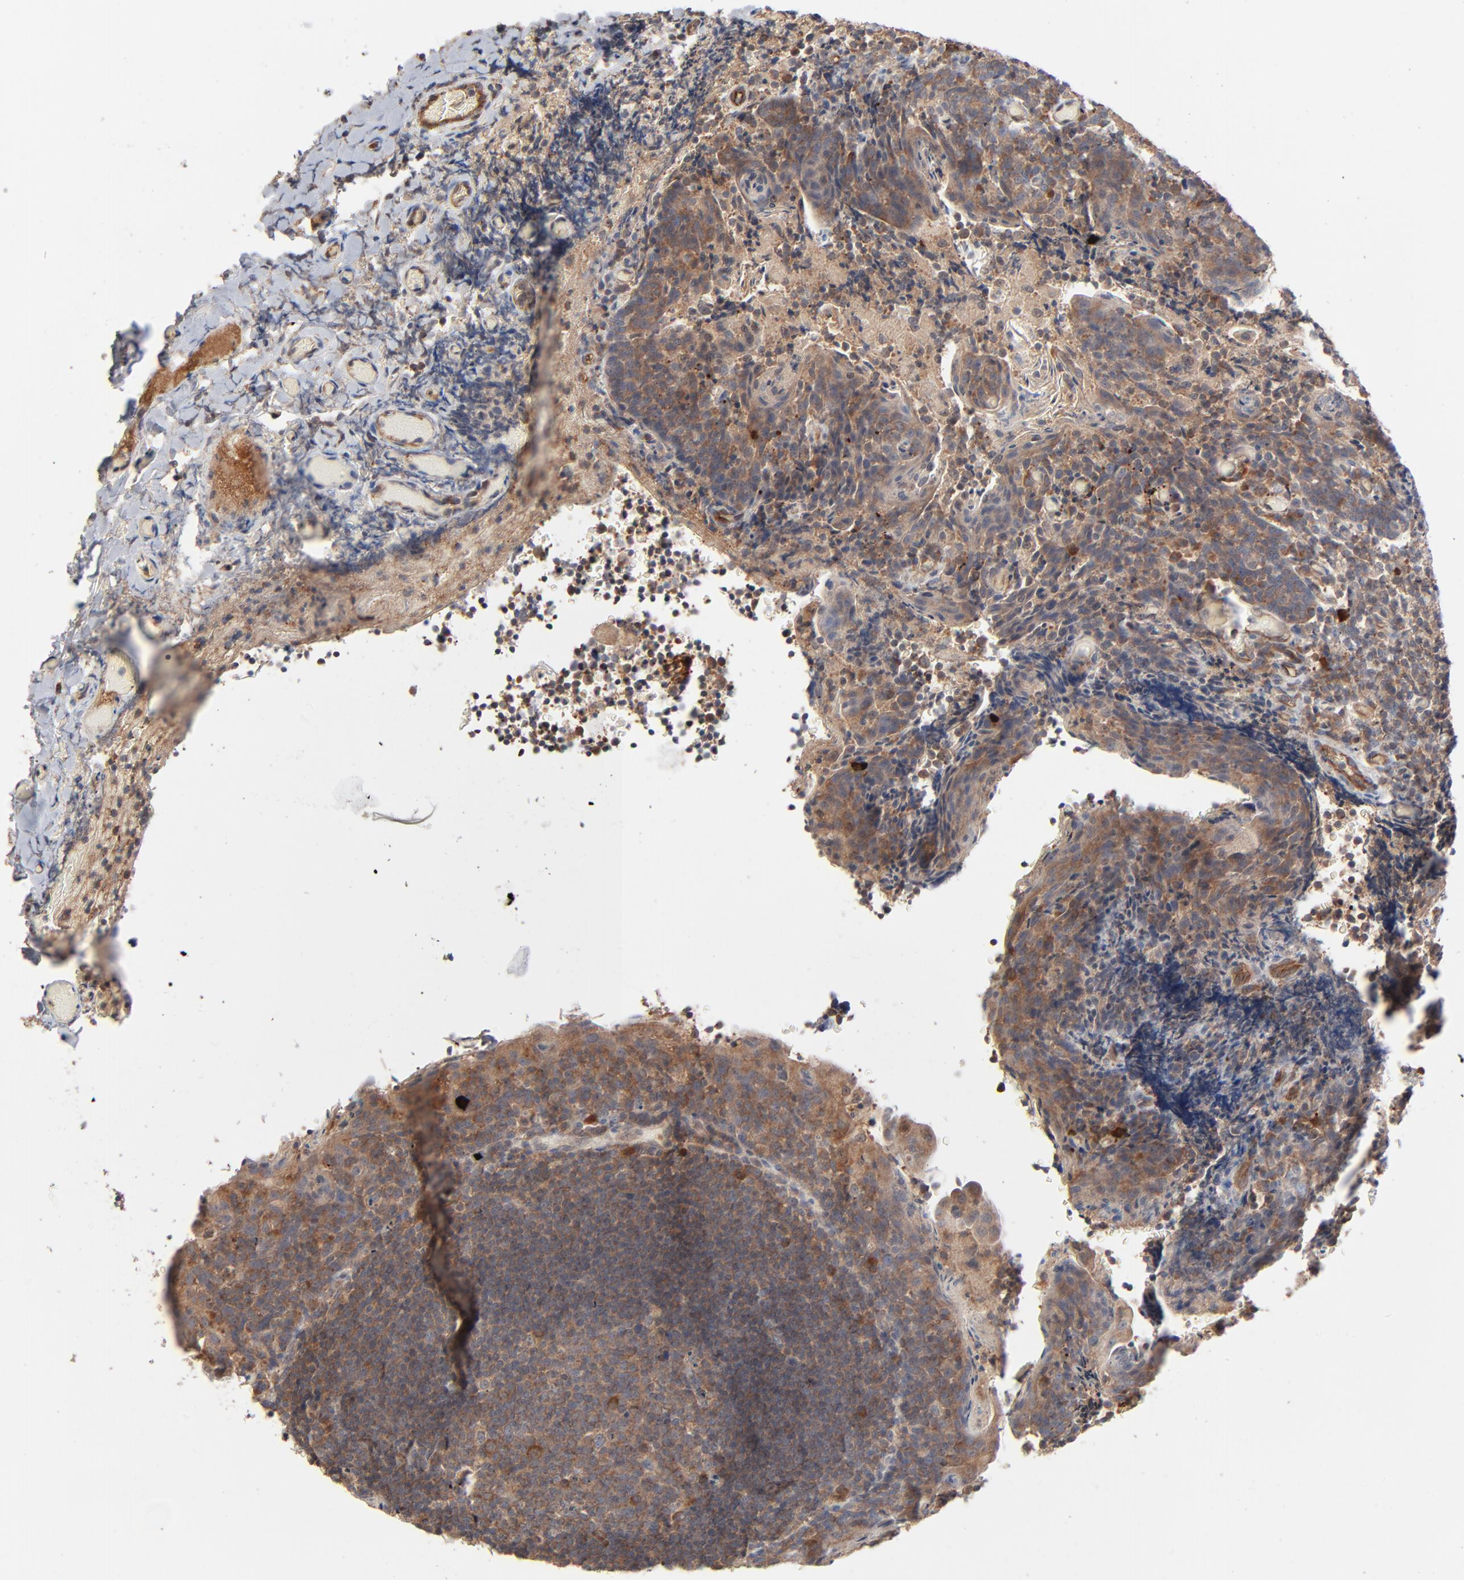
{"staining": {"intensity": "moderate", "quantity": ">75%", "location": "cytoplasmic/membranous"}, "tissue": "tonsil", "cell_type": "Germinal center cells", "image_type": "normal", "snomed": [{"axis": "morphology", "description": "Normal tissue, NOS"}, {"axis": "topography", "description": "Tonsil"}], "caption": "Immunohistochemistry (DAB (3,3'-diaminobenzidine)) staining of unremarkable tonsil shows moderate cytoplasmic/membranous protein staining in about >75% of germinal center cells. (Brightfield microscopy of DAB IHC at high magnification).", "gene": "ABLIM3", "patient": {"sex": "male", "age": 17}}